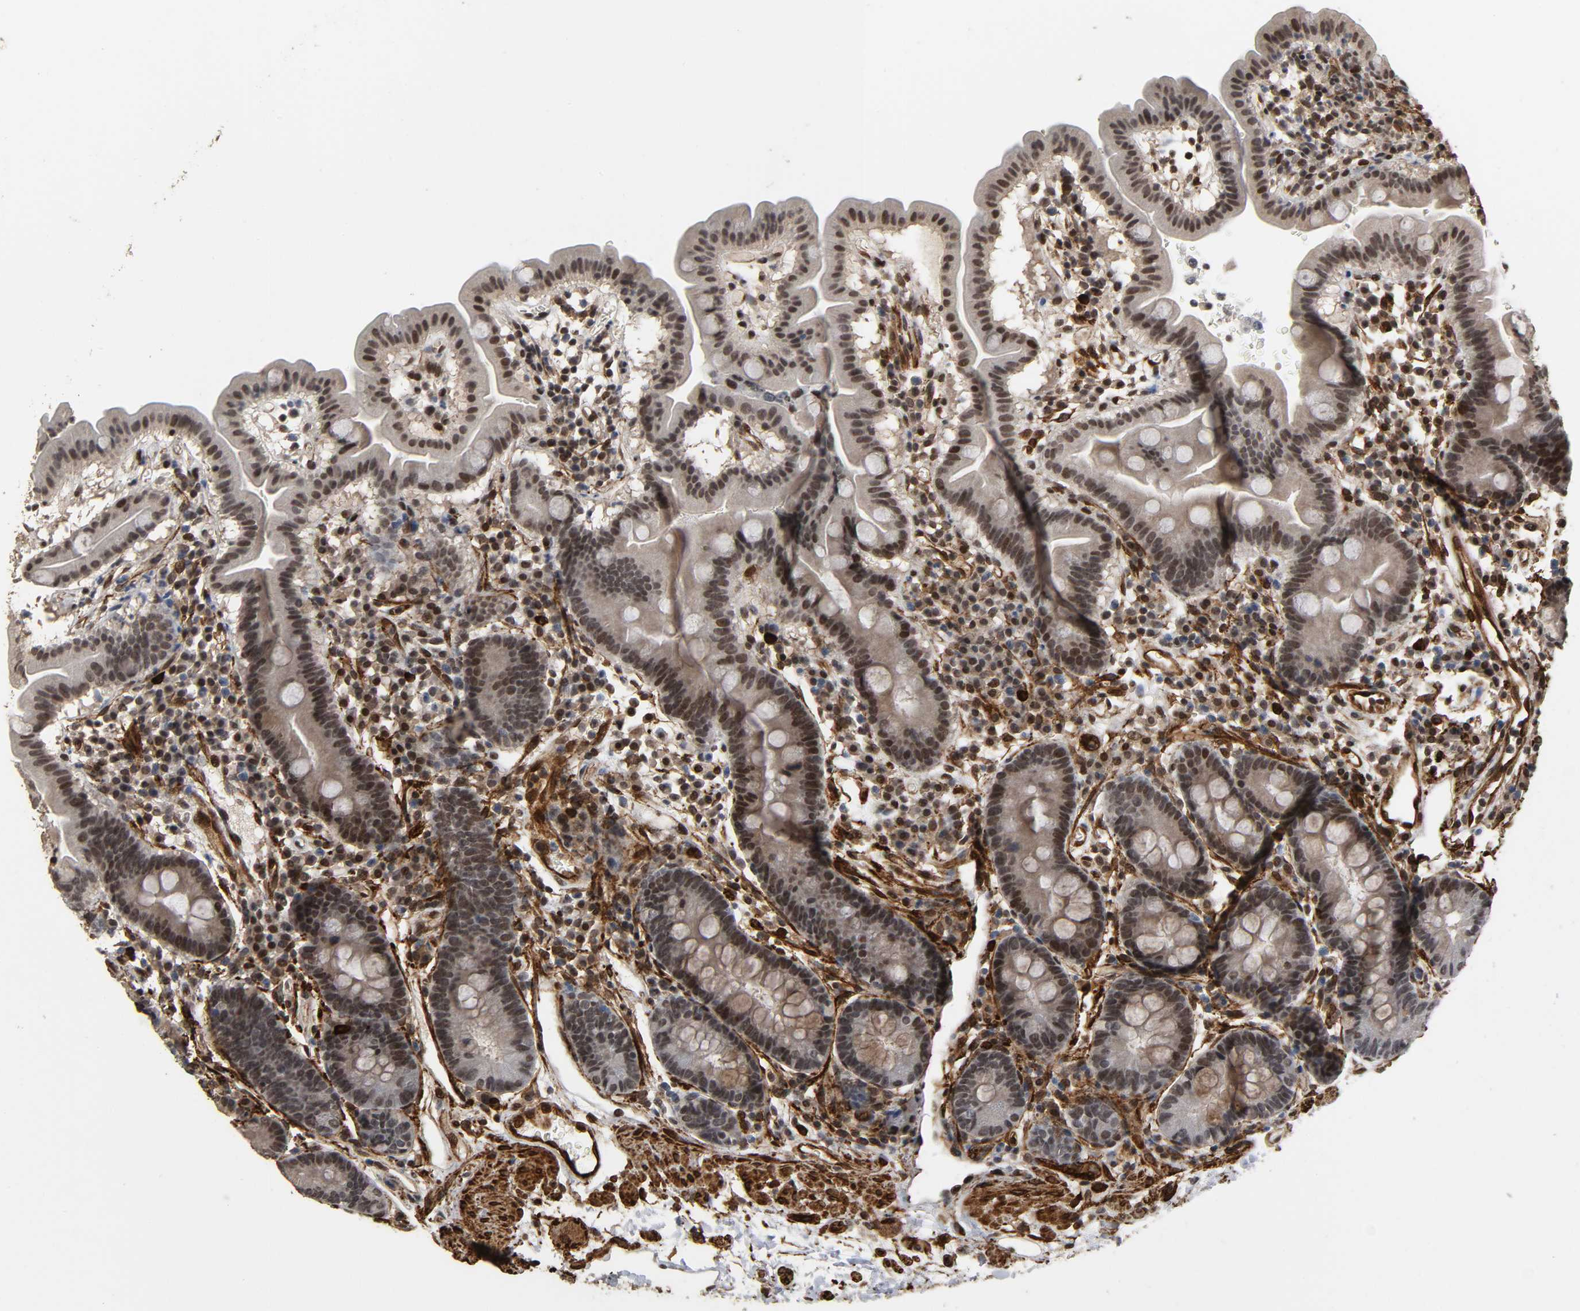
{"staining": {"intensity": "weak", "quantity": ">75%", "location": "nuclear"}, "tissue": "duodenum", "cell_type": "Glandular cells", "image_type": "normal", "snomed": [{"axis": "morphology", "description": "Normal tissue, NOS"}, {"axis": "topography", "description": "Duodenum"}], "caption": "The image reveals immunohistochemical staining of unremarkable duodenum. There is weak nuclear positivity is present in about >75% of glandular cells. The staining was performed using DAB (3,3'-diaminobenzidine) to visualize the protein expression in brown, while the nuclei were stained in blue with hematoxylin (Magnification: 20x).", "gene": "AHNAK2", "patient": {"sex": "male", "age": 50}}